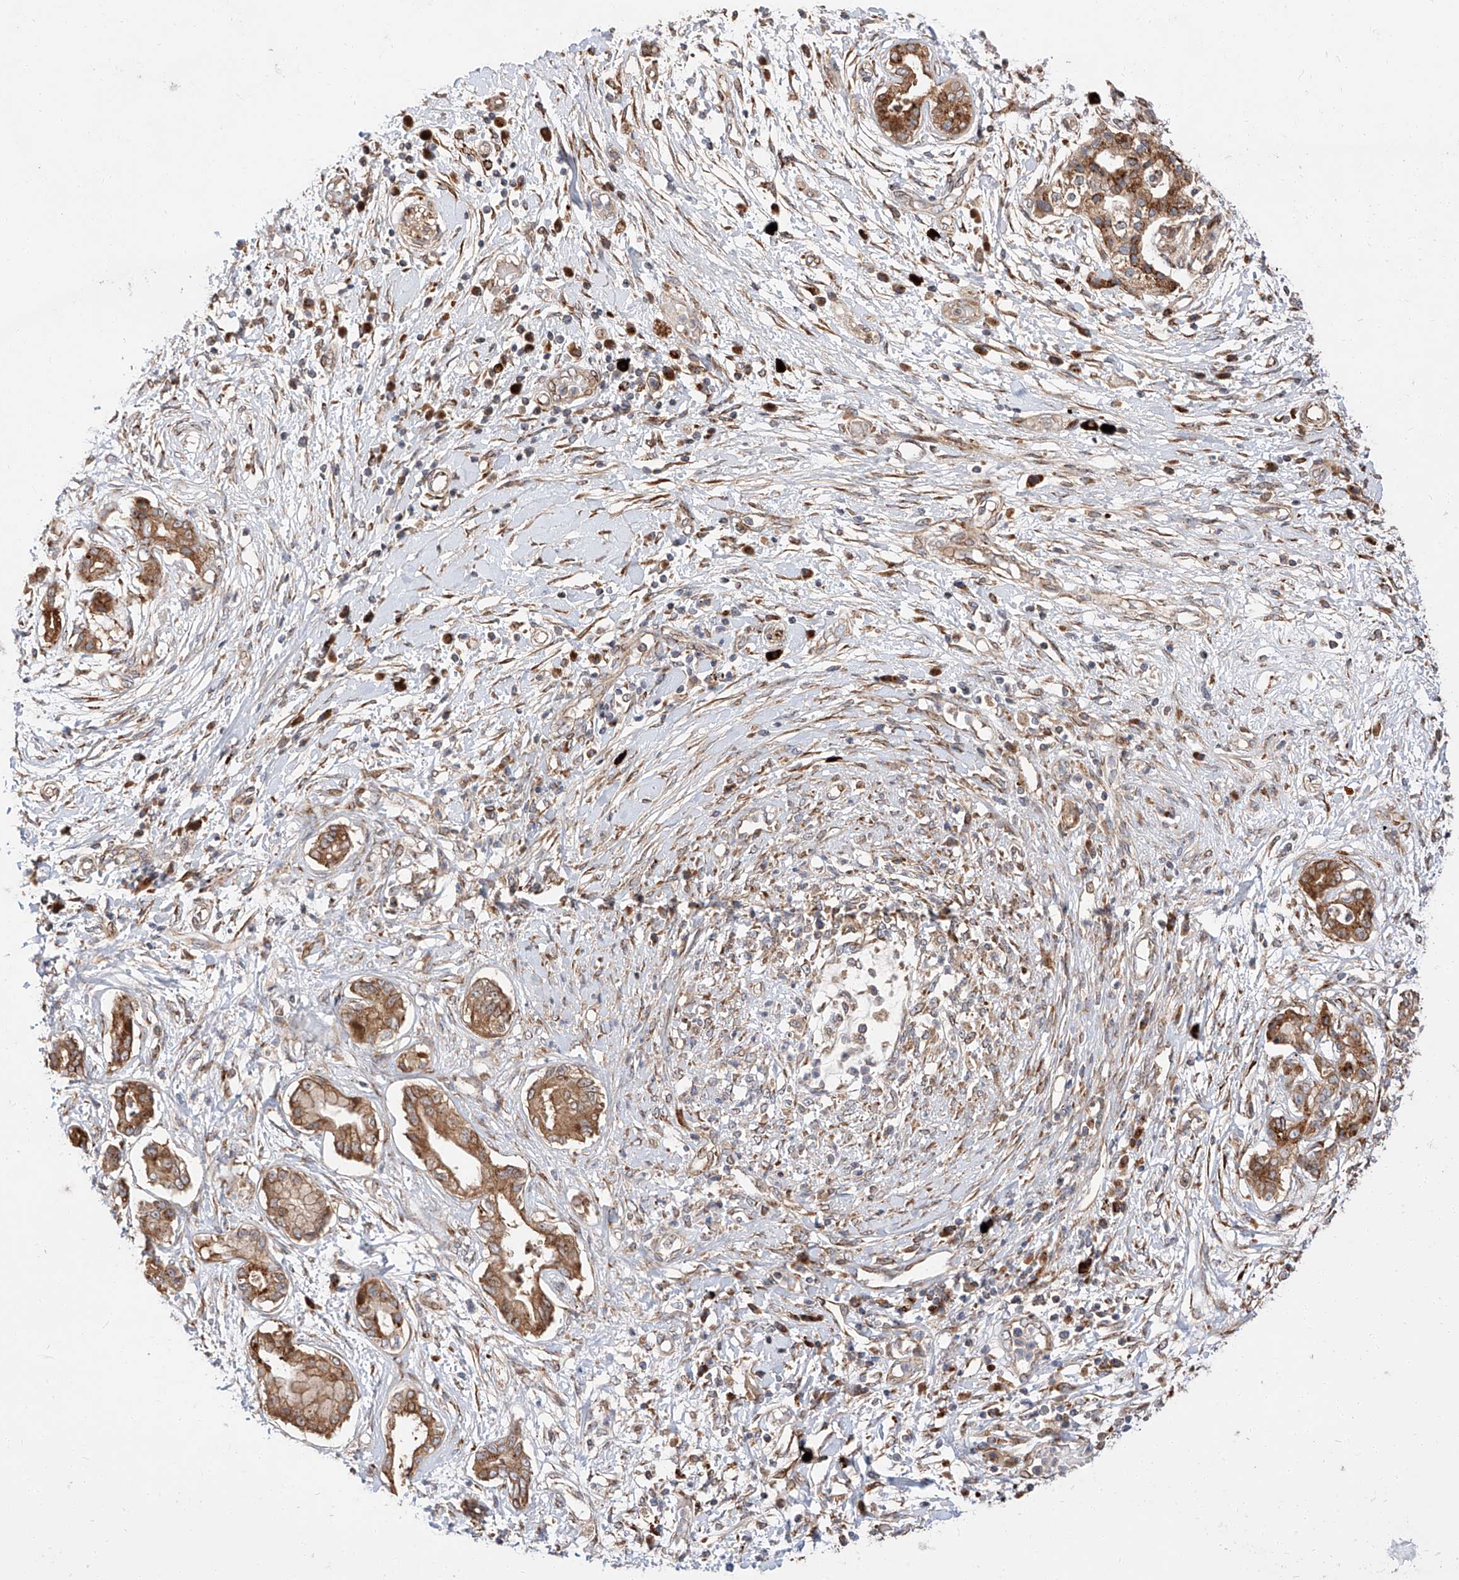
{"staining": {"intensity": "moderate", "quantity": ">75%", "location": "cytoplasmic/membranous"}, "tissue": "pancreatic cancer", "cell_type": "Tumor cells", "image_type": "cancer", "snomed": [{"axis": "morphology", "description": "Adenocarcinoma, NOS"}, {"axis": "topography", "description": "Pancreas"}], "caption": "Immunohistochemistry (IHC) of pancreatic cancer reveals medium levels of moderate cytoplasmic/membranous staining in approximately >75% of tumor cells. (IHC, brightfield microscopy, high magnification).", "gene": "DIRAS3", "patient": {"sex": "female", "age": 56}}